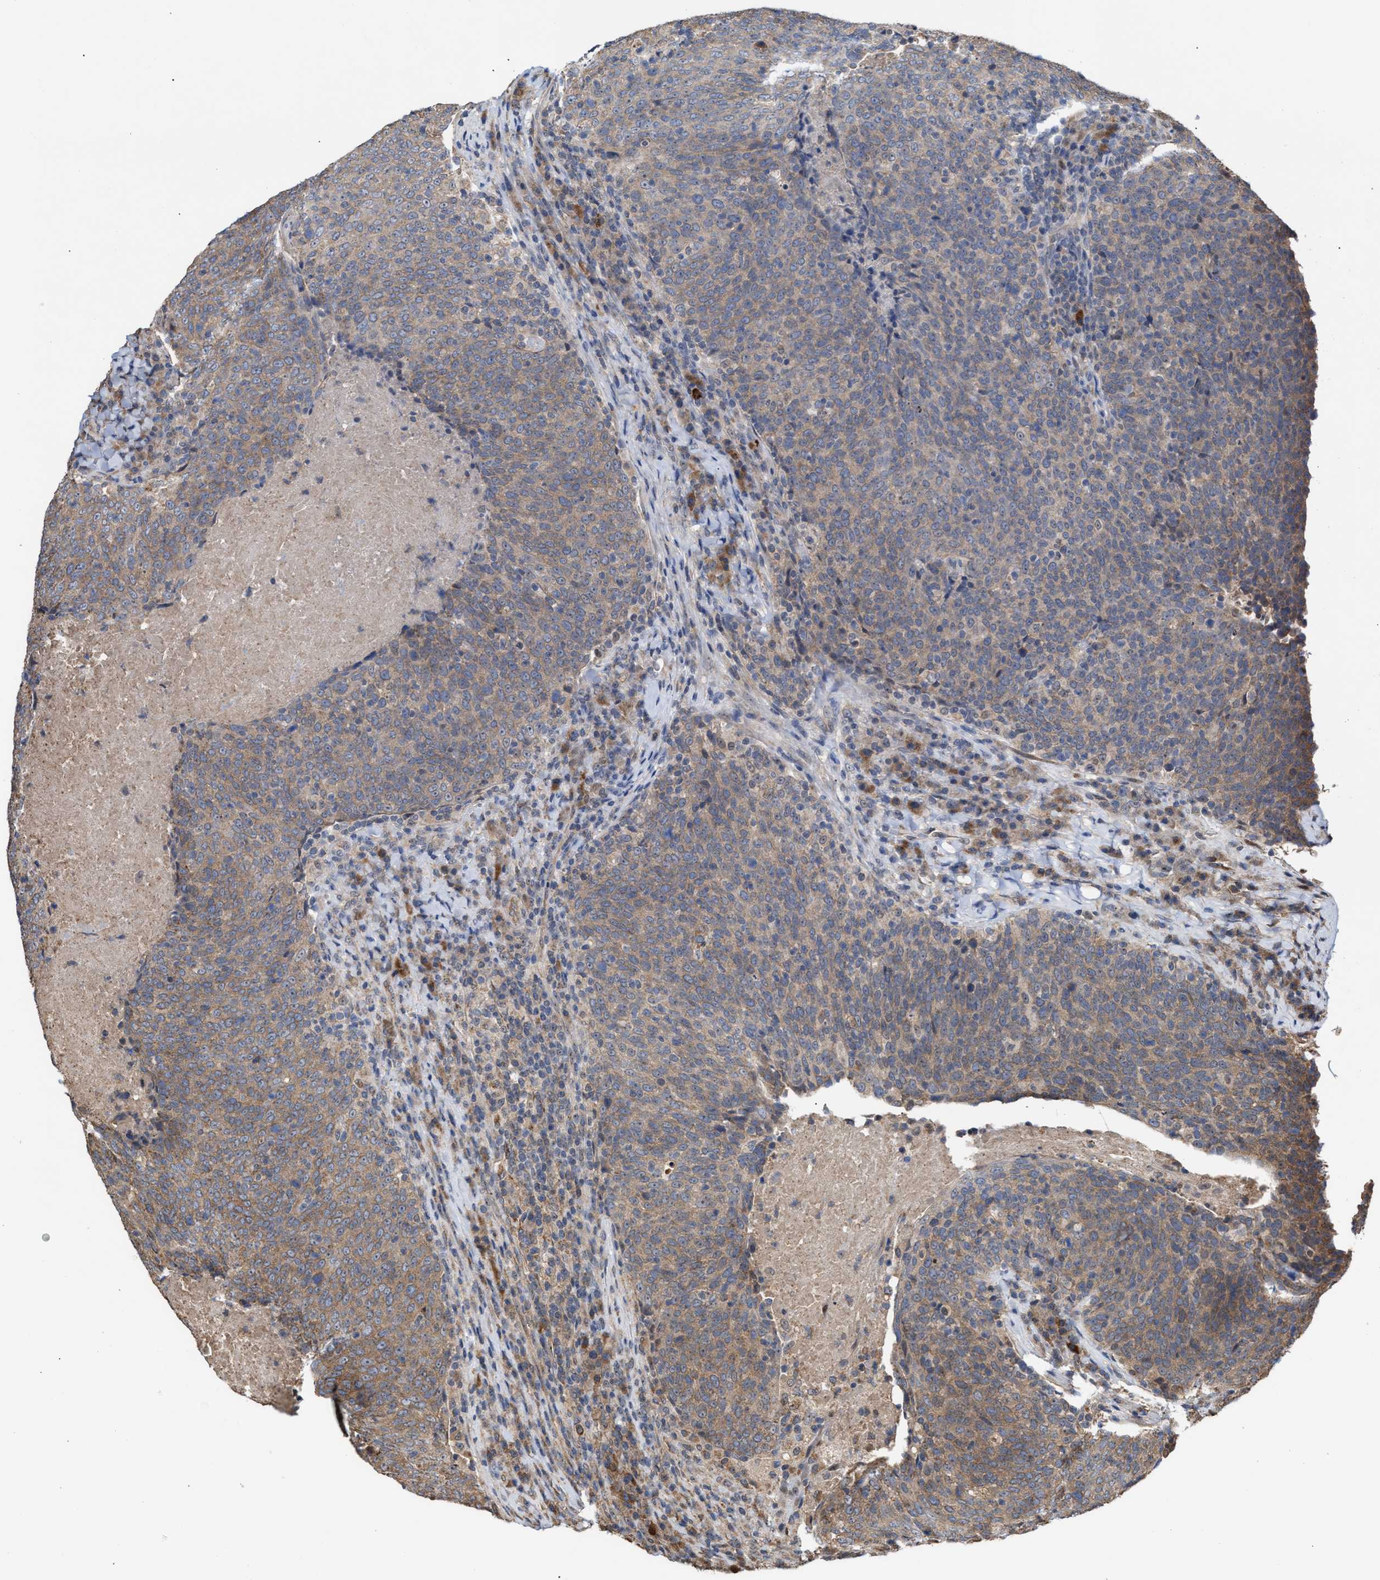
{"staining": {"intensity": "weak", "quantity": ">75%", "location": "cytoplasmic/membranous"}, "tissue": "head and neck cancer", "cell_type": "Tumor cells", "image_type": "cancer", "snomed": [{"axis": "morphology", "description": "Squamous cell carcinoma, NOS"}, {"axis": "morphology", "description": "Squamous cell carcinoma, metastatic, NOS"}, {"axis": "topography", "description": "Lymph node"}, {"axis": "topography", "description": "Head-Neck"}], "caption": "Tumor cells reveal low levels of weak cytoplasmic/membranous staining in approximately >75% of cells in human head and neck metastatic squamous cell carcinoma. Using DAB (3,3'-diaminobenzidine) (brown) and hematoxylin (blue) stains, captured at high magnification using brightfield microscopy.", "gene": "EXOSC2", "patient": {"sex": "male", "age": 62}}